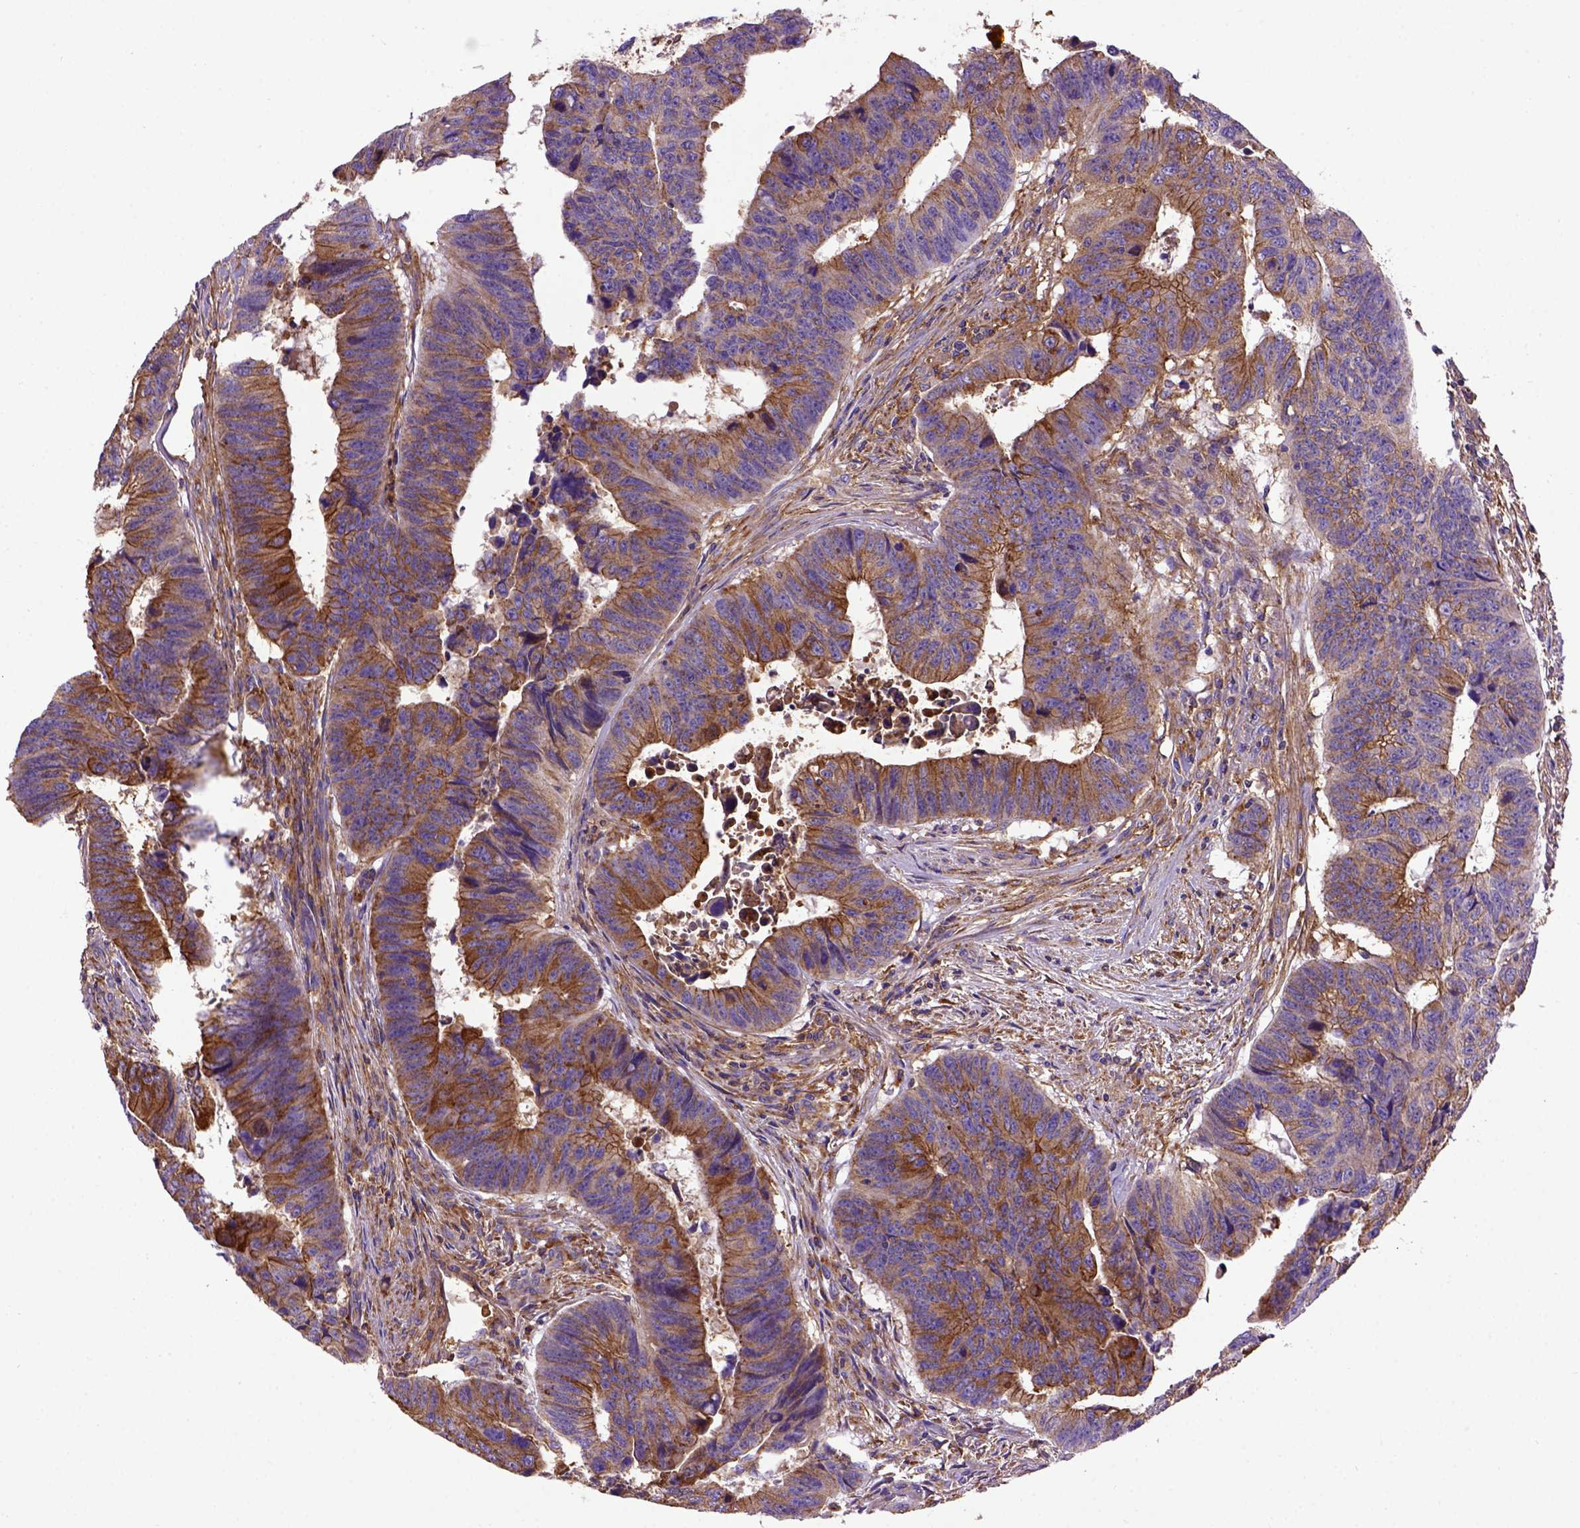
{"staining": {"intensity": "moderate", "quantity": ">75%", "location": "cytoplasmic/membranous"}, "tissue": "colorectal cancer", "cell_type": "Tumor cells", "image_type": "cancer", "snomed": [{"axis": "morphology", "description": "Adenocarcinoma, NOS"}, {"axis": "topography", "description": "Rectum"}], "caption": "Protein staining exhibits moderate cytoplasmic/membranous positivity in about >75% of tumor cells in adenocarcinoma (colorectal).", "gene": "MVP", "patient": {"sex": "female", "age": 85}}